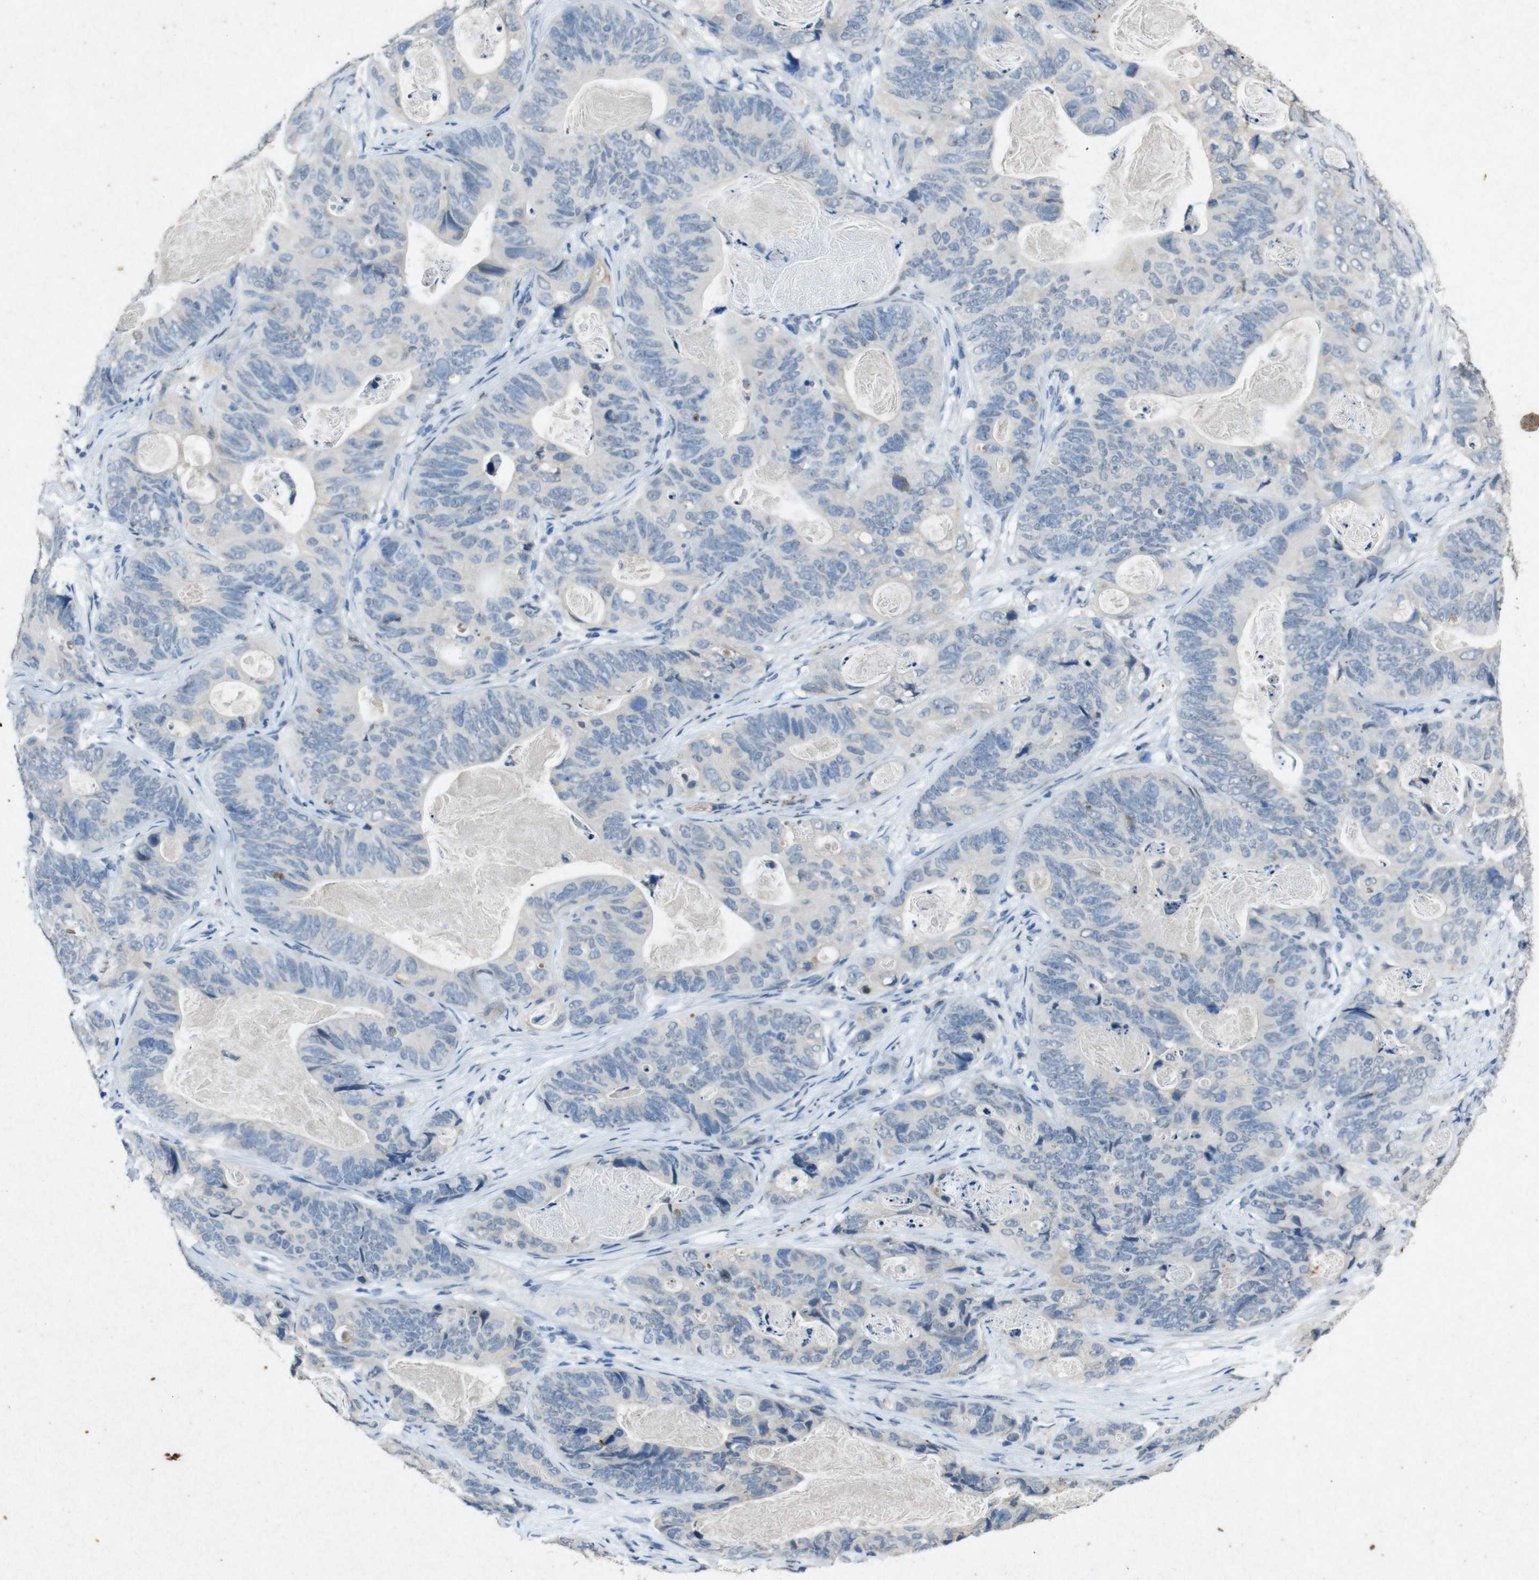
{"staining": {"intensity": "negative", "quantity": "none", "location": "none"}, "tissue": "stomach cancer", "cell_type": "Tumor cells", "image_type": "cancer", "snomed": [{"axis": "morphology", "description": "Adenocarcinoma, NOS"}, {"axis": "topography", "description": "Stomach"}], "caption": "Immunohistochemistry image of human stomach cancer stained for a protein (brown), which demonstrates no positivity in tumor cells.", "gene": "STBD1", "patient": {"sex": "female", "age": 89}}